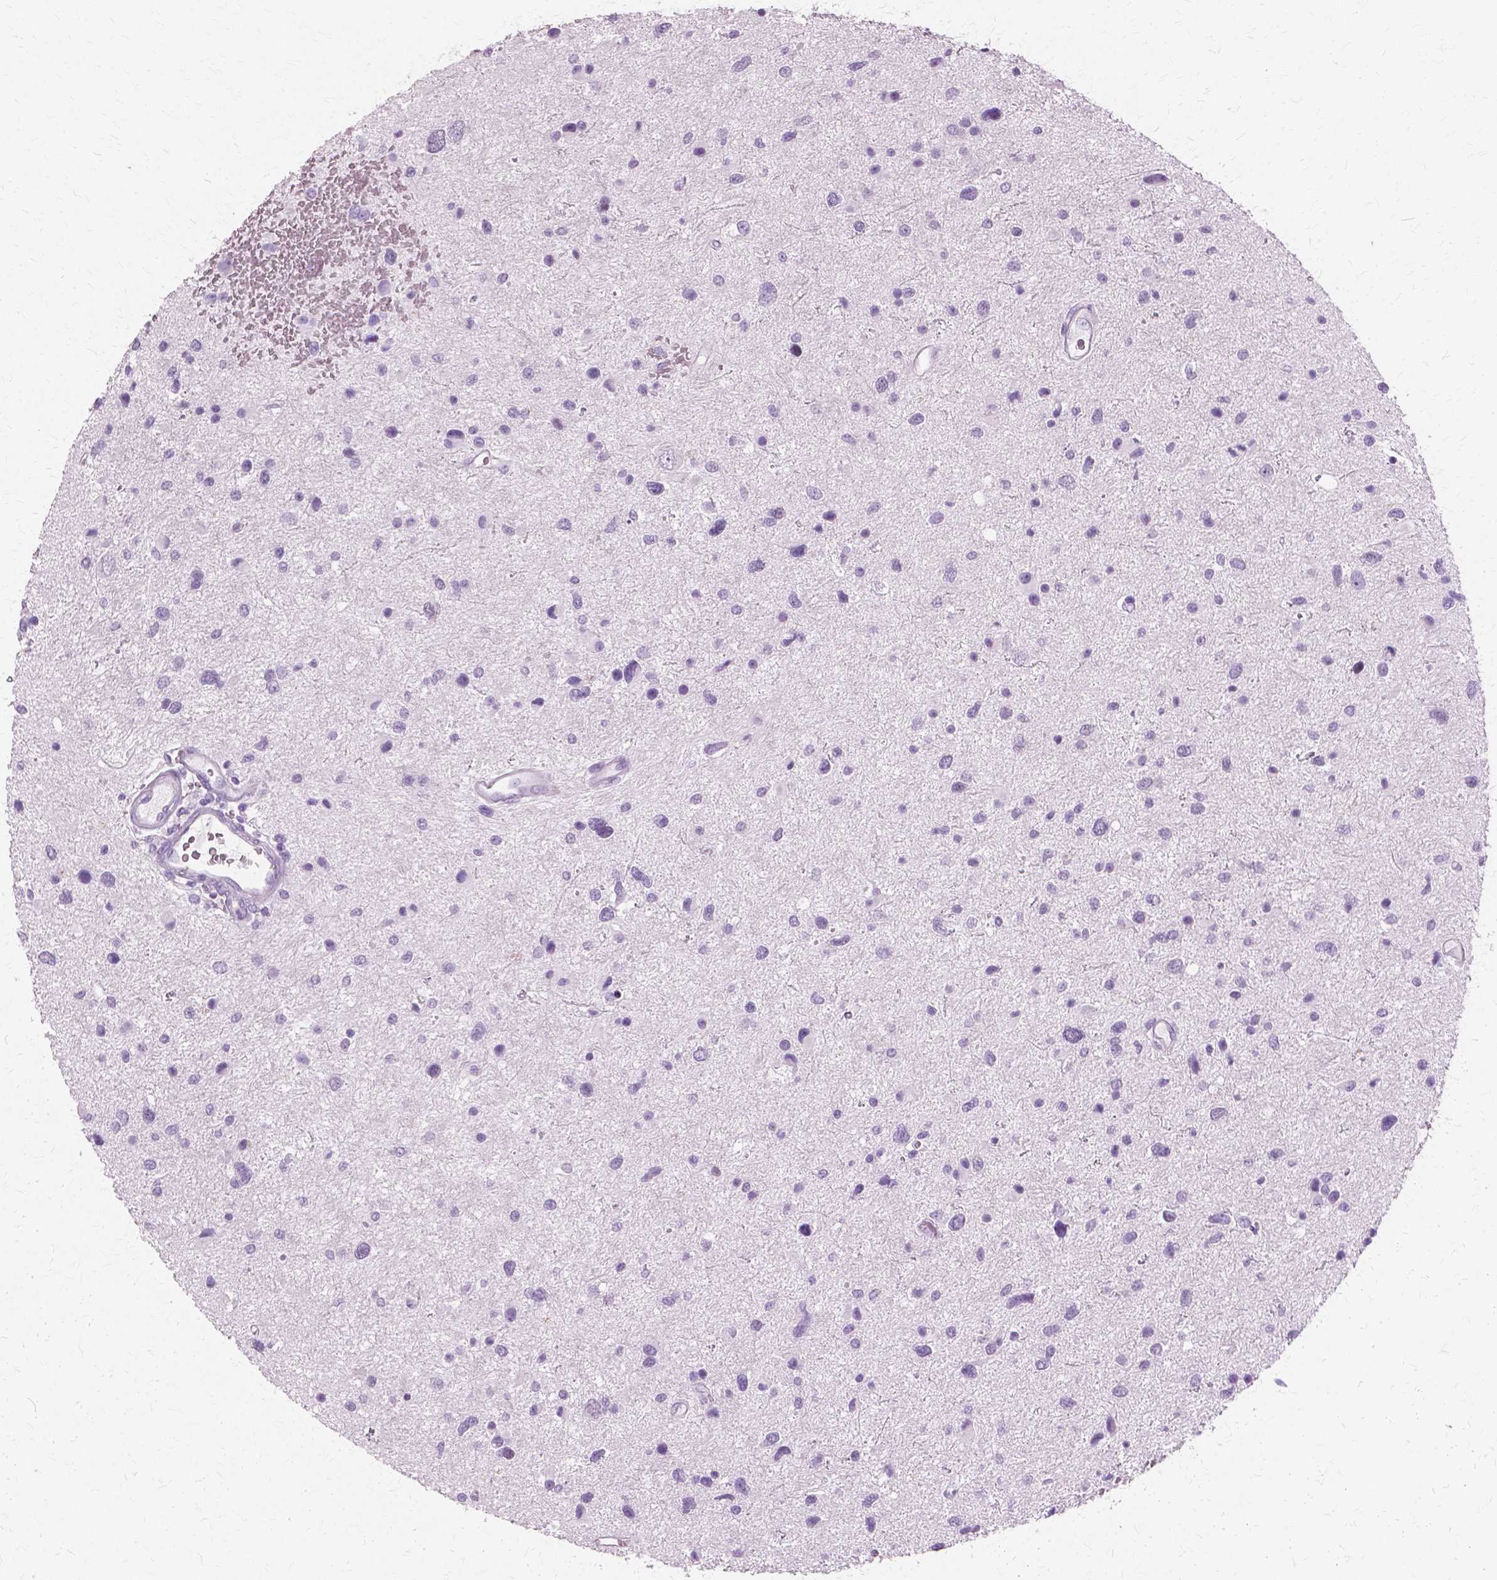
{"staining": {"intensity": "negative", "quantity": "none", "location": "none"}, "tissue": "glioma", "cell_type": "Tumor cells", "image_type": "cancer", "snomed": [{"axis": "morphology", "description": "Glioma, malignant, Low grade"}, {"axis": "topography", "description": "Brain"}], "caption": "Immunohistochemistry (IHC) image of glioma stained for a protein (brown), which demonstrates no staining in tumor cells. Brightfield microscopy of immunohistochemistry (IHC) stained with DAB (brown) and hematoxylin (blue), captured at high magnification.", "gene": "SFTPD", "patient": {"sex": "female", "age": 32}}